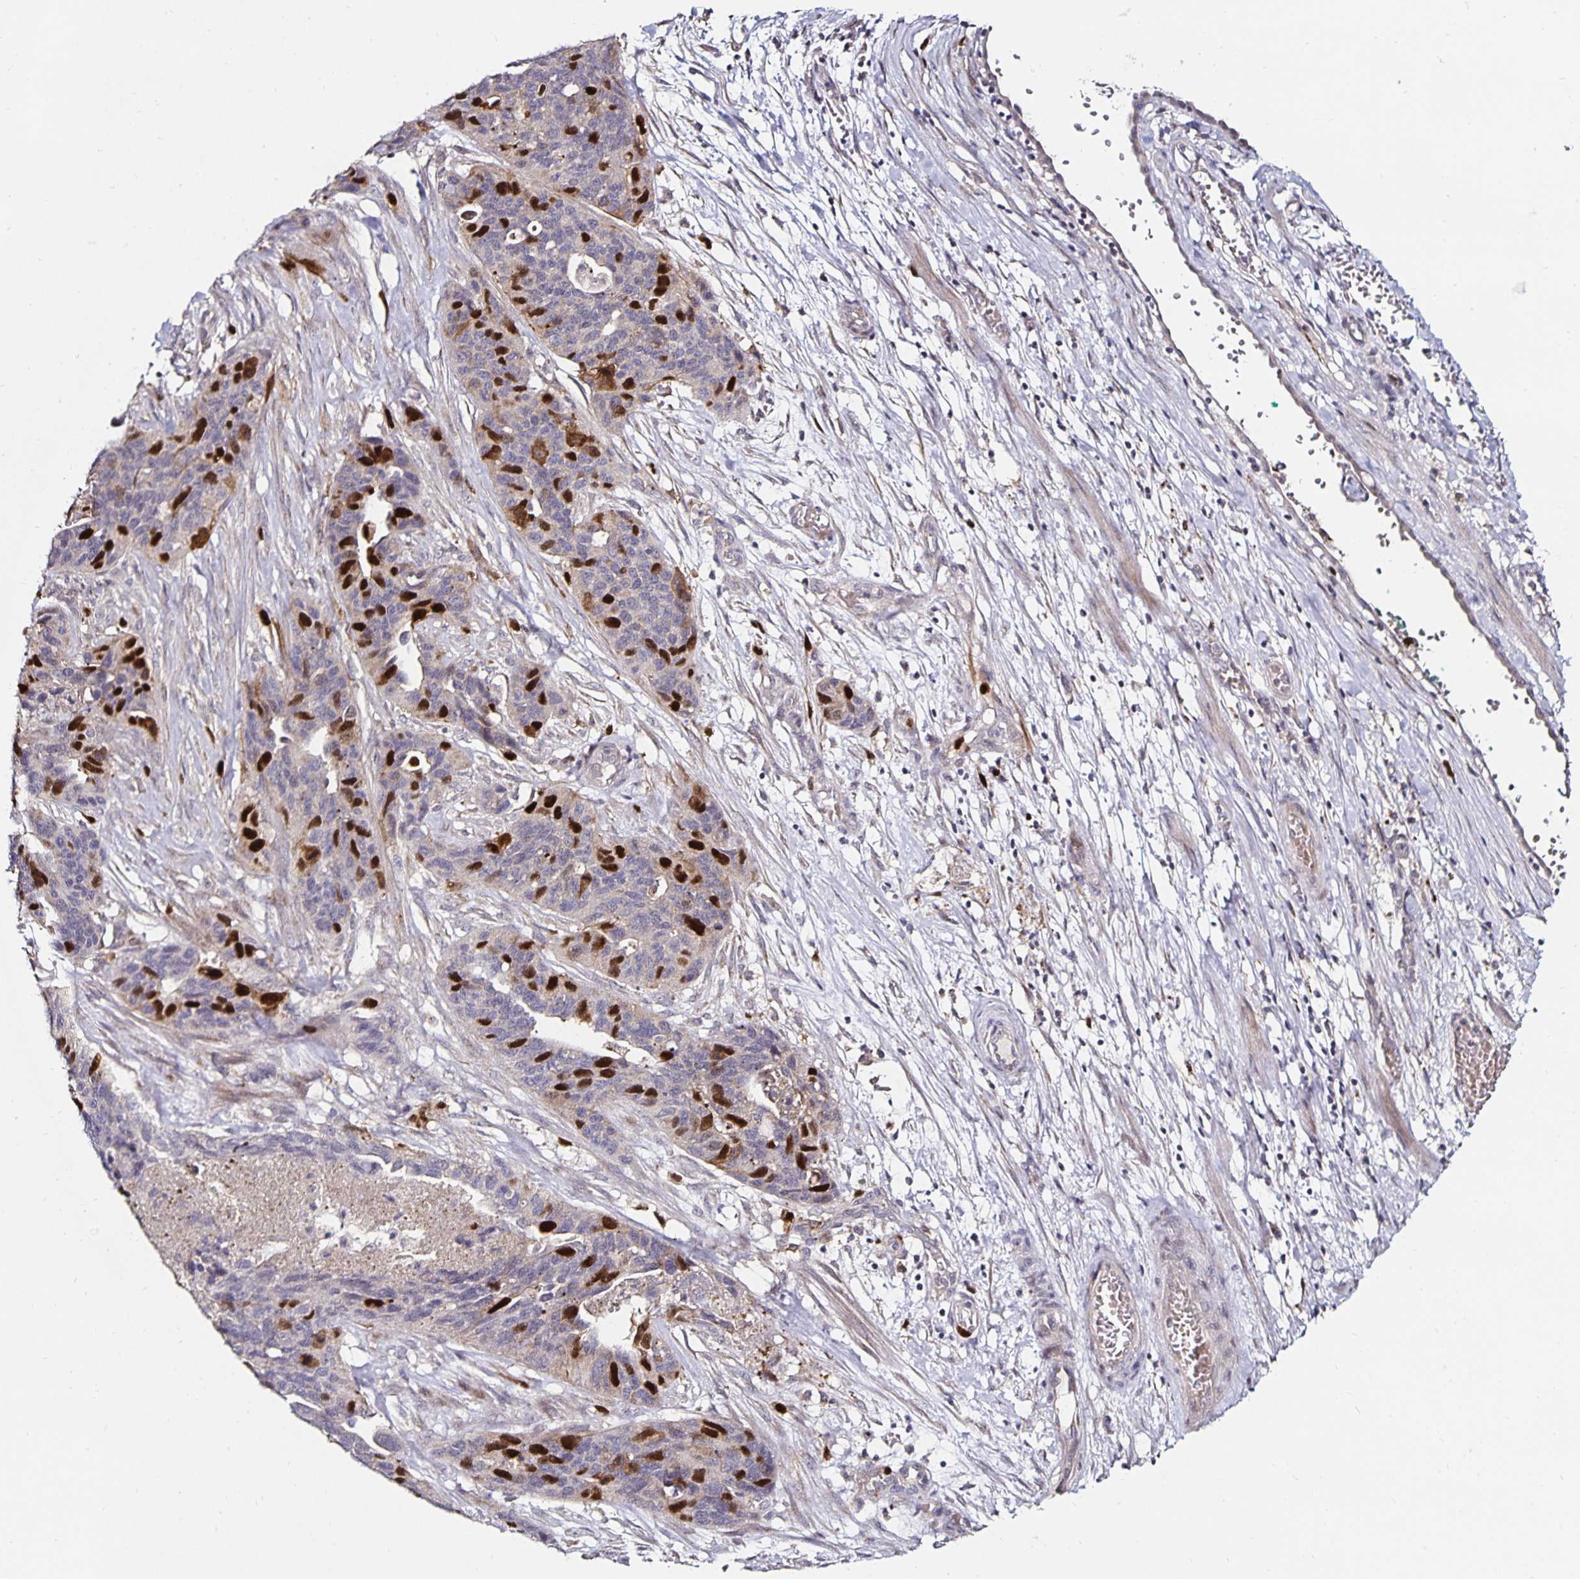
{"staining": {"intensity": "strong", "quantity": "<25%", "location": "nuclear"}, "tissue": "ovarian cancer", "cell_type": "Tumor cells", "image_type": "cancer", "snomed": [{"axis": "morphology", "description": "Cystadenocarcinoma, serous, NOS"}, {"axis": "topography", "description": "Ovary"}], "caption": "IHC staining of ovarian cancer (serous cystadenocarcinoma), which demonstrates medium levels of strong nuclear positivity in about <25% of tumor cells indicating strong nuclear protein expression. The staining was performed using DAB (3,3'-diaminobenzidine) (brown) for protein detection and nuclei were counterstained in hematoxylin (blue).", "gene": "ANLN", "patient": {"sex": "female", "age": 64}}